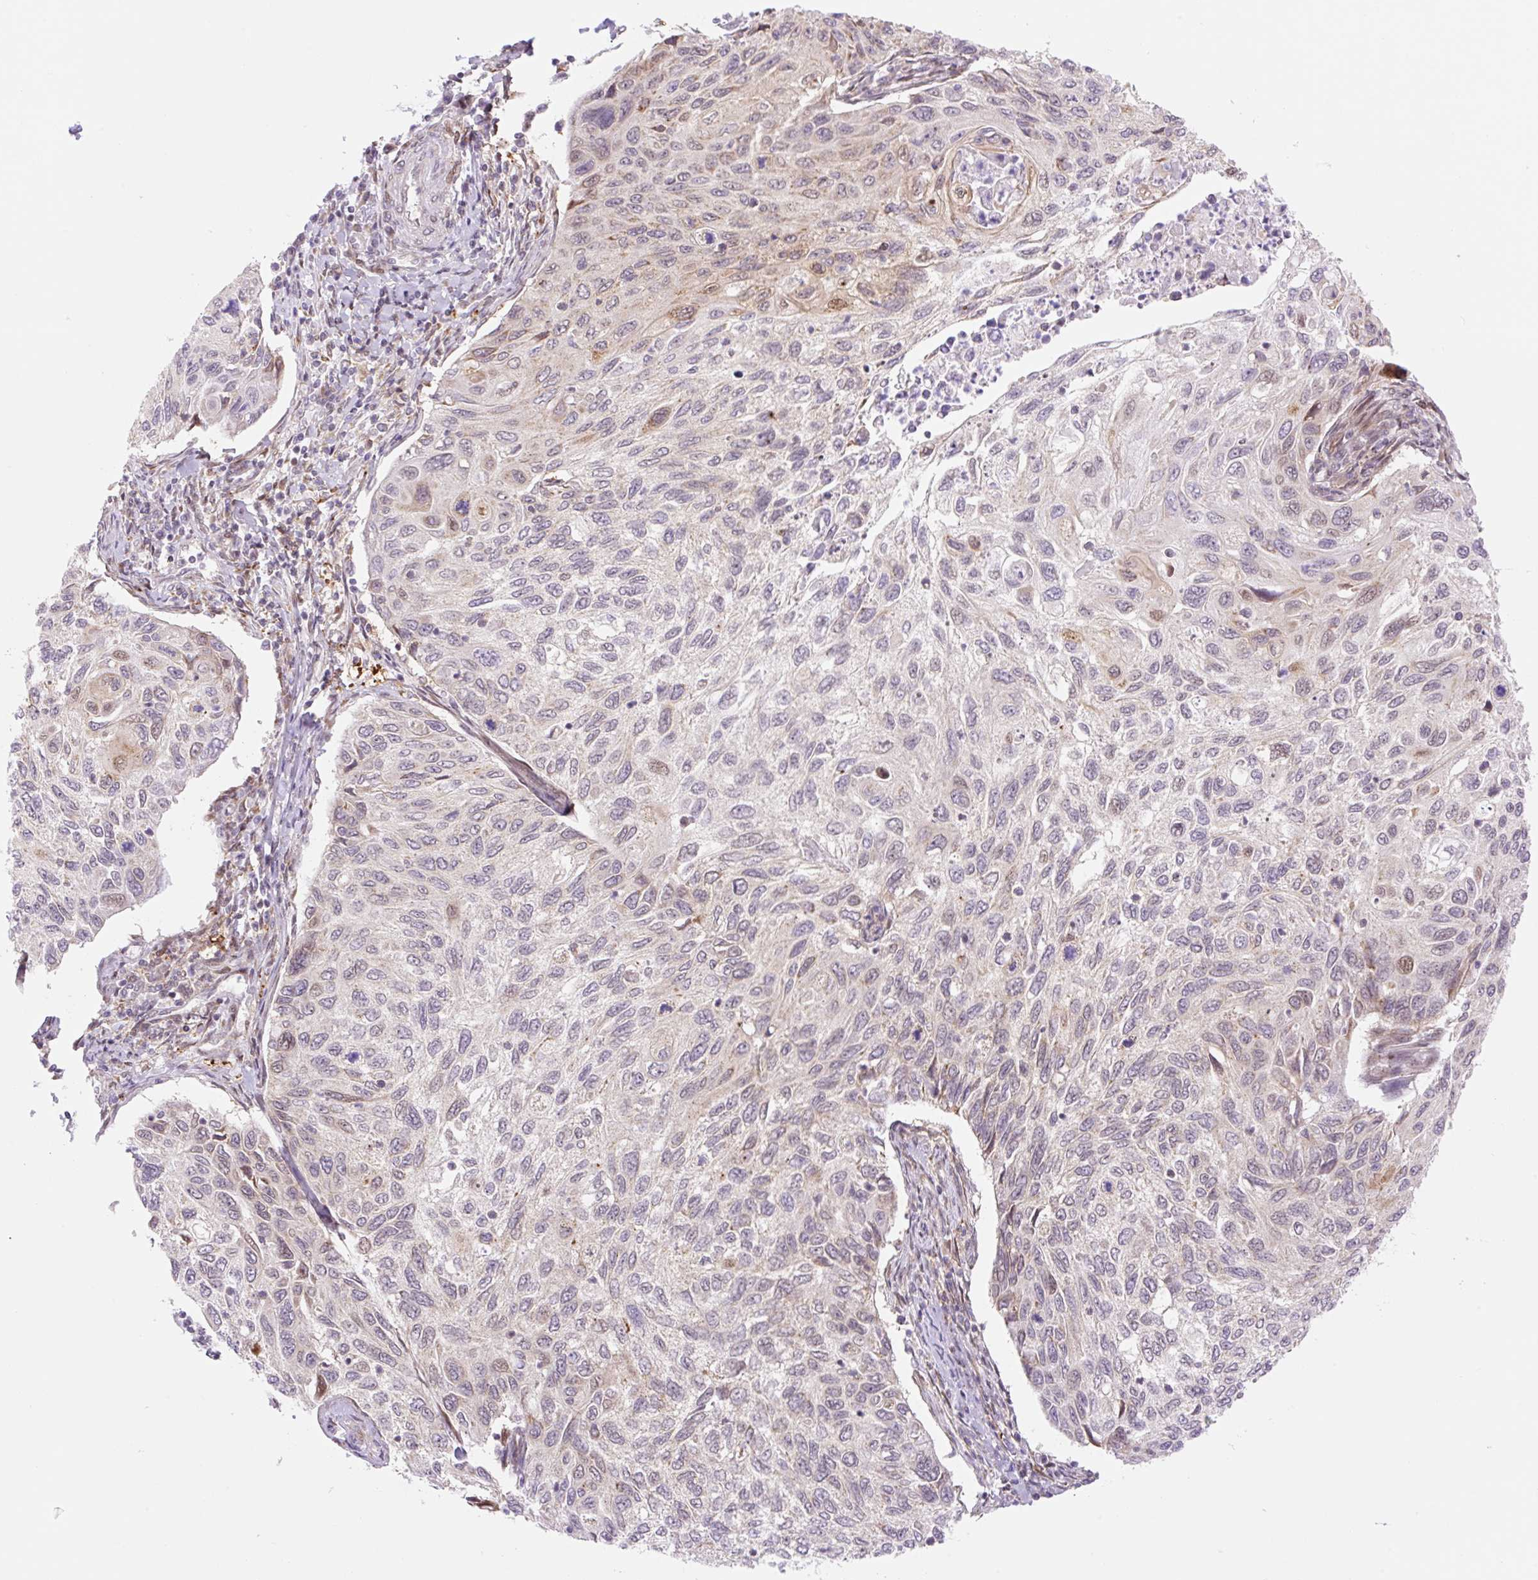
{"staining": {"intensity": "moderate", "quantity": "<25%", "location": "nuclear"}, "tissue": "cervical cancer", "cell_type": "Tumor cells", "image_type": "cancer", "snomed": [{"axis": "morphology", "description": "Squamous cell carcinoma, NOS"}, {"axis": "topography", "description": "Cervix"}], "caption": "Approximately <25% of tumor cells in squamous cell carcinoma (cervical) reveal moderate nuclear protein staining as visualized by brown immunohistochemical staining.", "gene": "ZFP41", "patient": {"sex": "female", "age": 70}}